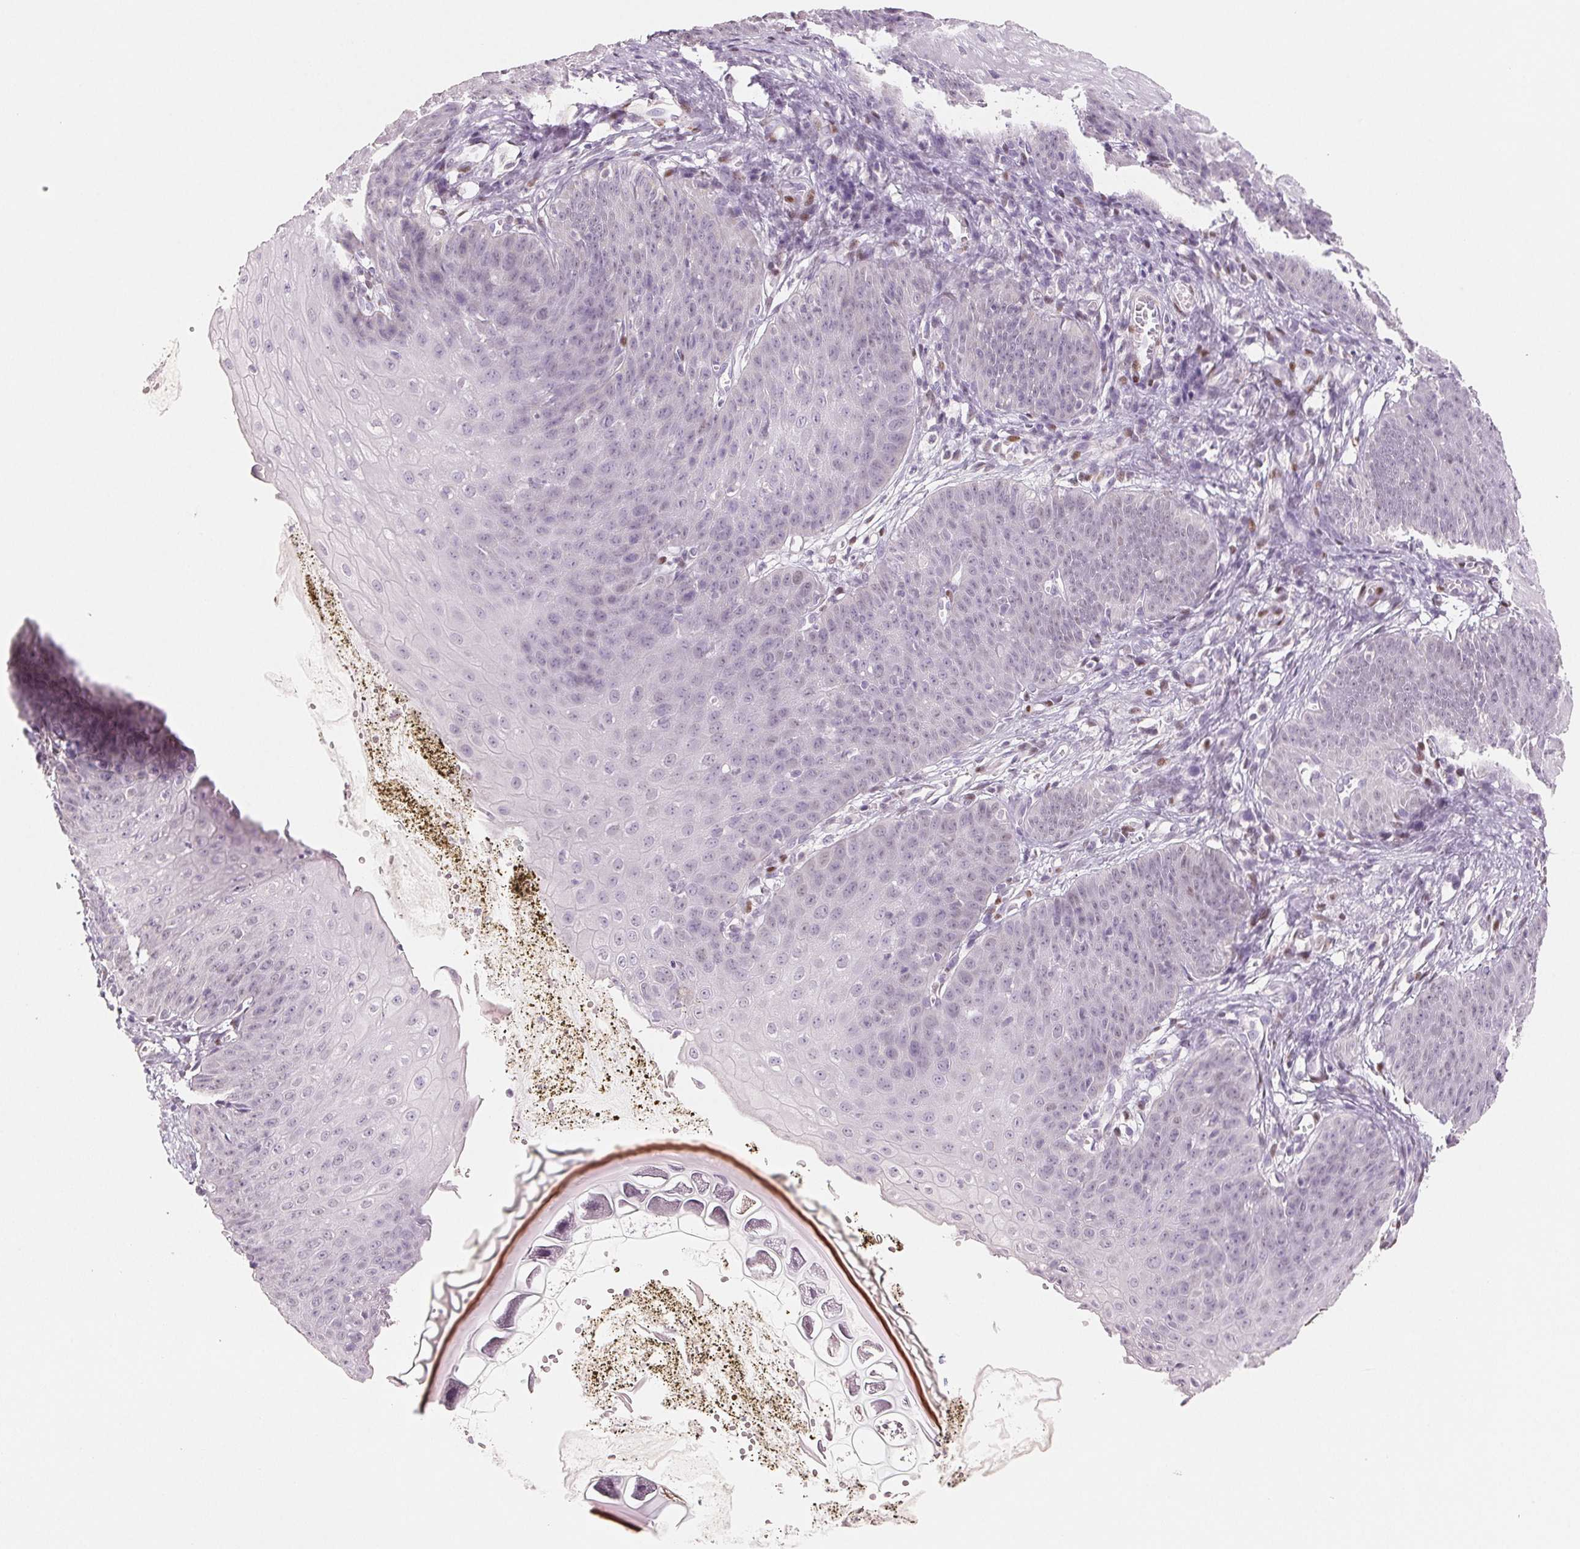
{"staining": {"intensity": "weak", "quantity": "<25%", "location": "nuclear"}, "tissue": "esophagus", "cell_type": "Squamous epithelial cells", "image_type": "normal", "snomed": [{"axis": "morphology", "description": "Normal tissue, NOS"}, {"axis": "topography", "description": "Esophagus"}], "caption": "An IHC photomicrograph of unremarkable esophagus is shown. There is no staining in squamous epithelial cells of esophagus. (DAB (3,3'-diaminobenzidine) immunohistochemistry with hematoxylin counter stain).", "gene": "SMARCD3", "patient": {"sex": "male", "age": 71}}